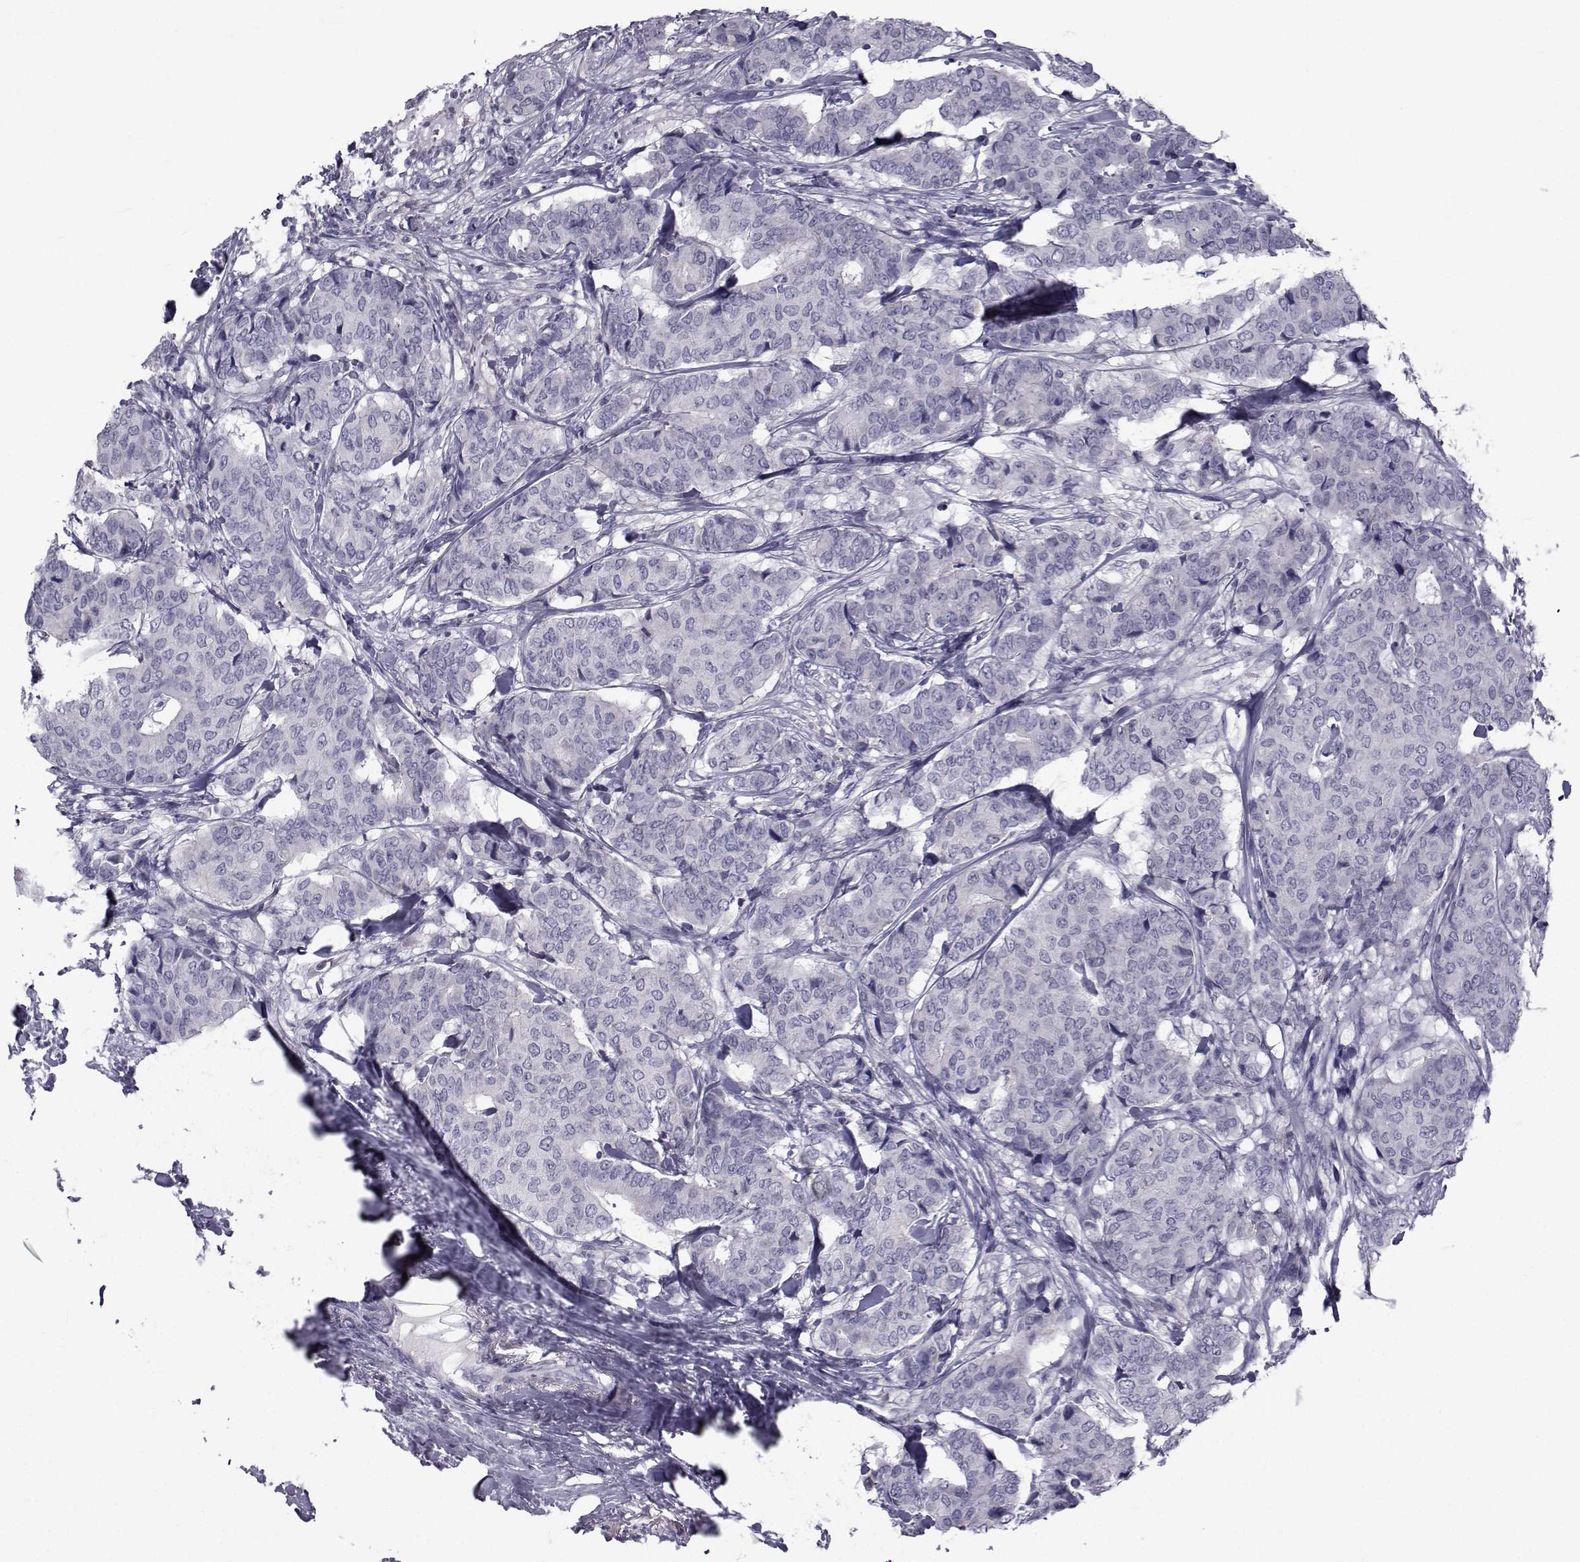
{"staining": {"intensity": "weak", "quantity": "<25%", "location": "cytoplasmic/membranous"}, "tissue": "breast cancer", "cell_type": "Tumor cells", "image_type": "cancer", "snomed": [{"axis": "morphology", "description": "Duct carcinoma"}, {"axis": "topography", "description": "Breast"}], "caption": "A histopathology image of human intraductal carcinoma (breast) is negative for staining in tumor cells.", "gene": "FDXR", "patient": {"sex": "female", "age": 75}}